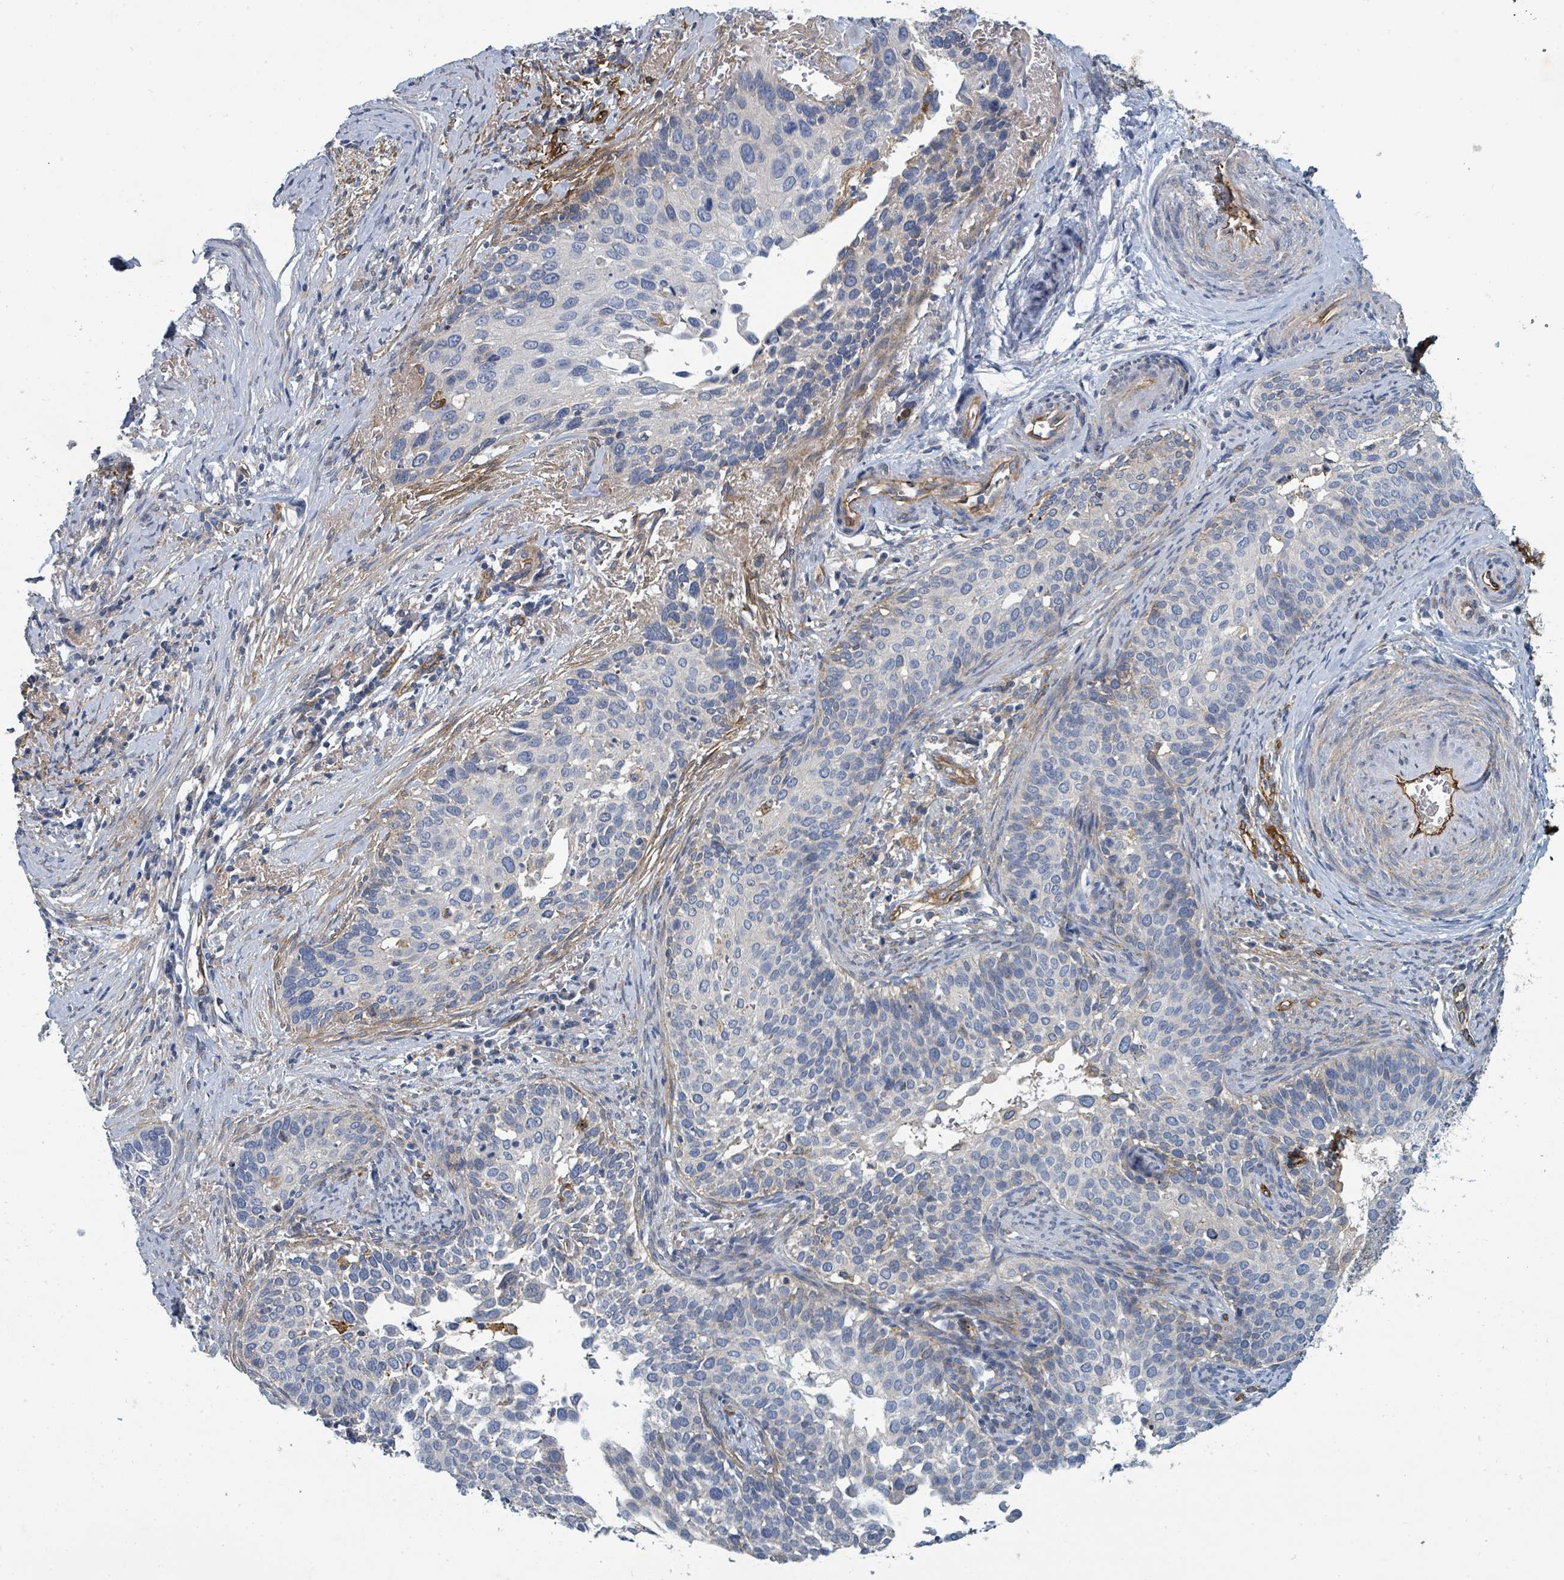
{"staining": {"intensity": "negative", "quantity": "none", "location": "none"}, "tissue": "cervical cancer", "cell_type": "Tumor cells", "image_type": "cancer", "snomed": [{"axis": "morphology", "description": "Squamous cell carcinoma, NOS"}, {"axis": "topography", "description": "Cervix"}], "caption": "Tumor cells show no significant staining in cervical squamous cell carcinoma.", "gene": "IFIT1", "patient": {"sex": "female", "age": 44}}